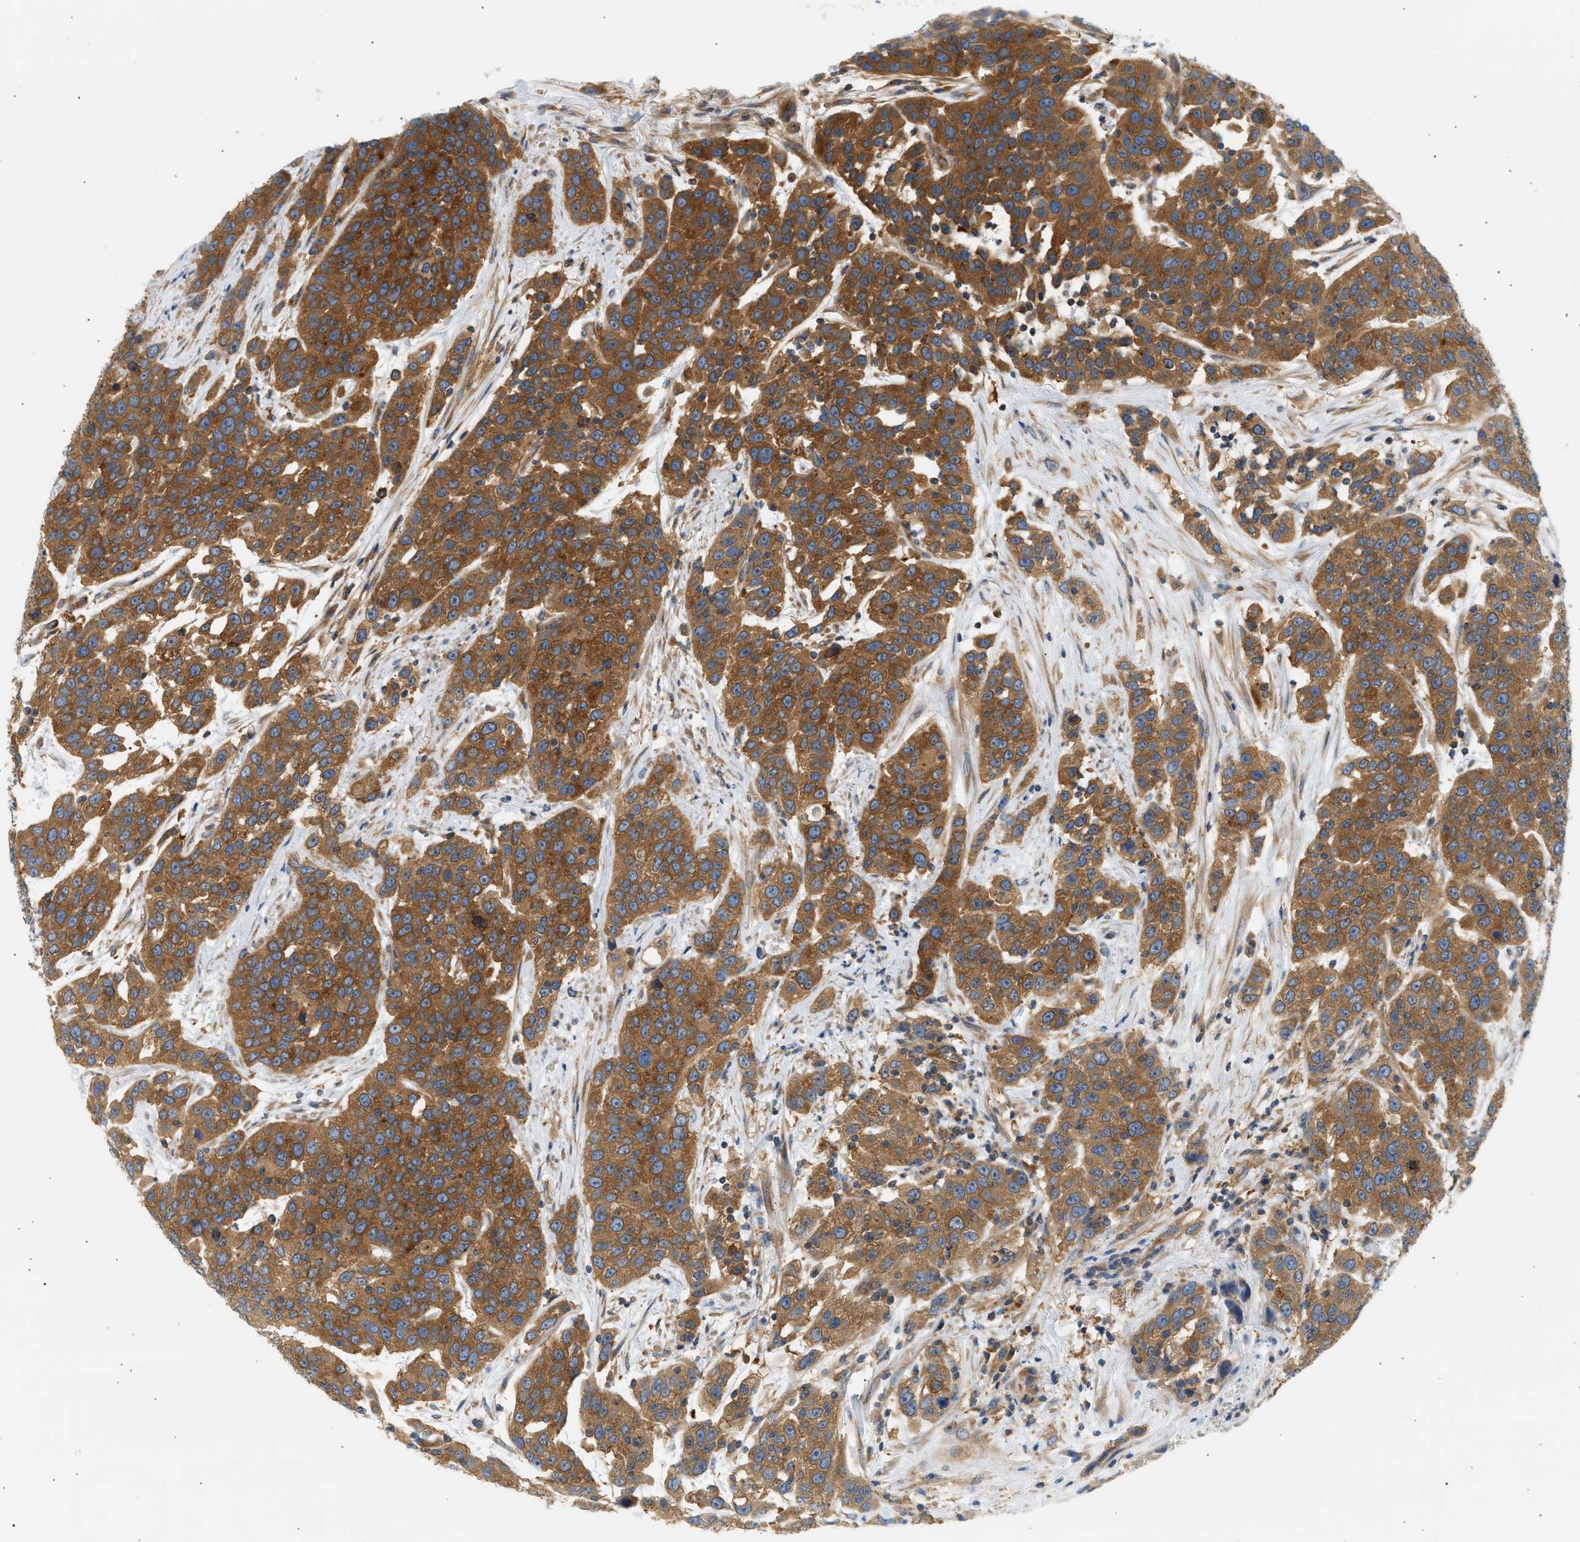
{"staining": {"intensity": "strong", "quantity": ">75%", "location": "cytoplasmic/membranous"}, "tissue": "urothelial cancer", "cell_type": "Tumor cells", "image_type": "cancer", "snomed": [{"axis": "morphology", "description": "Urothelial carcinoma, High grade"}, {"axis": "topography", "description": "Urinary bladder"}], "caption": "Urothelial carcinoma (high-grade) stained for a protein (brown) shows strong cytoplasmic/membranous positive expression in approximately >75% of tumor cells.", "gene": "PAFAH1B1", "patient": {"sex": "female", "age": 80}}